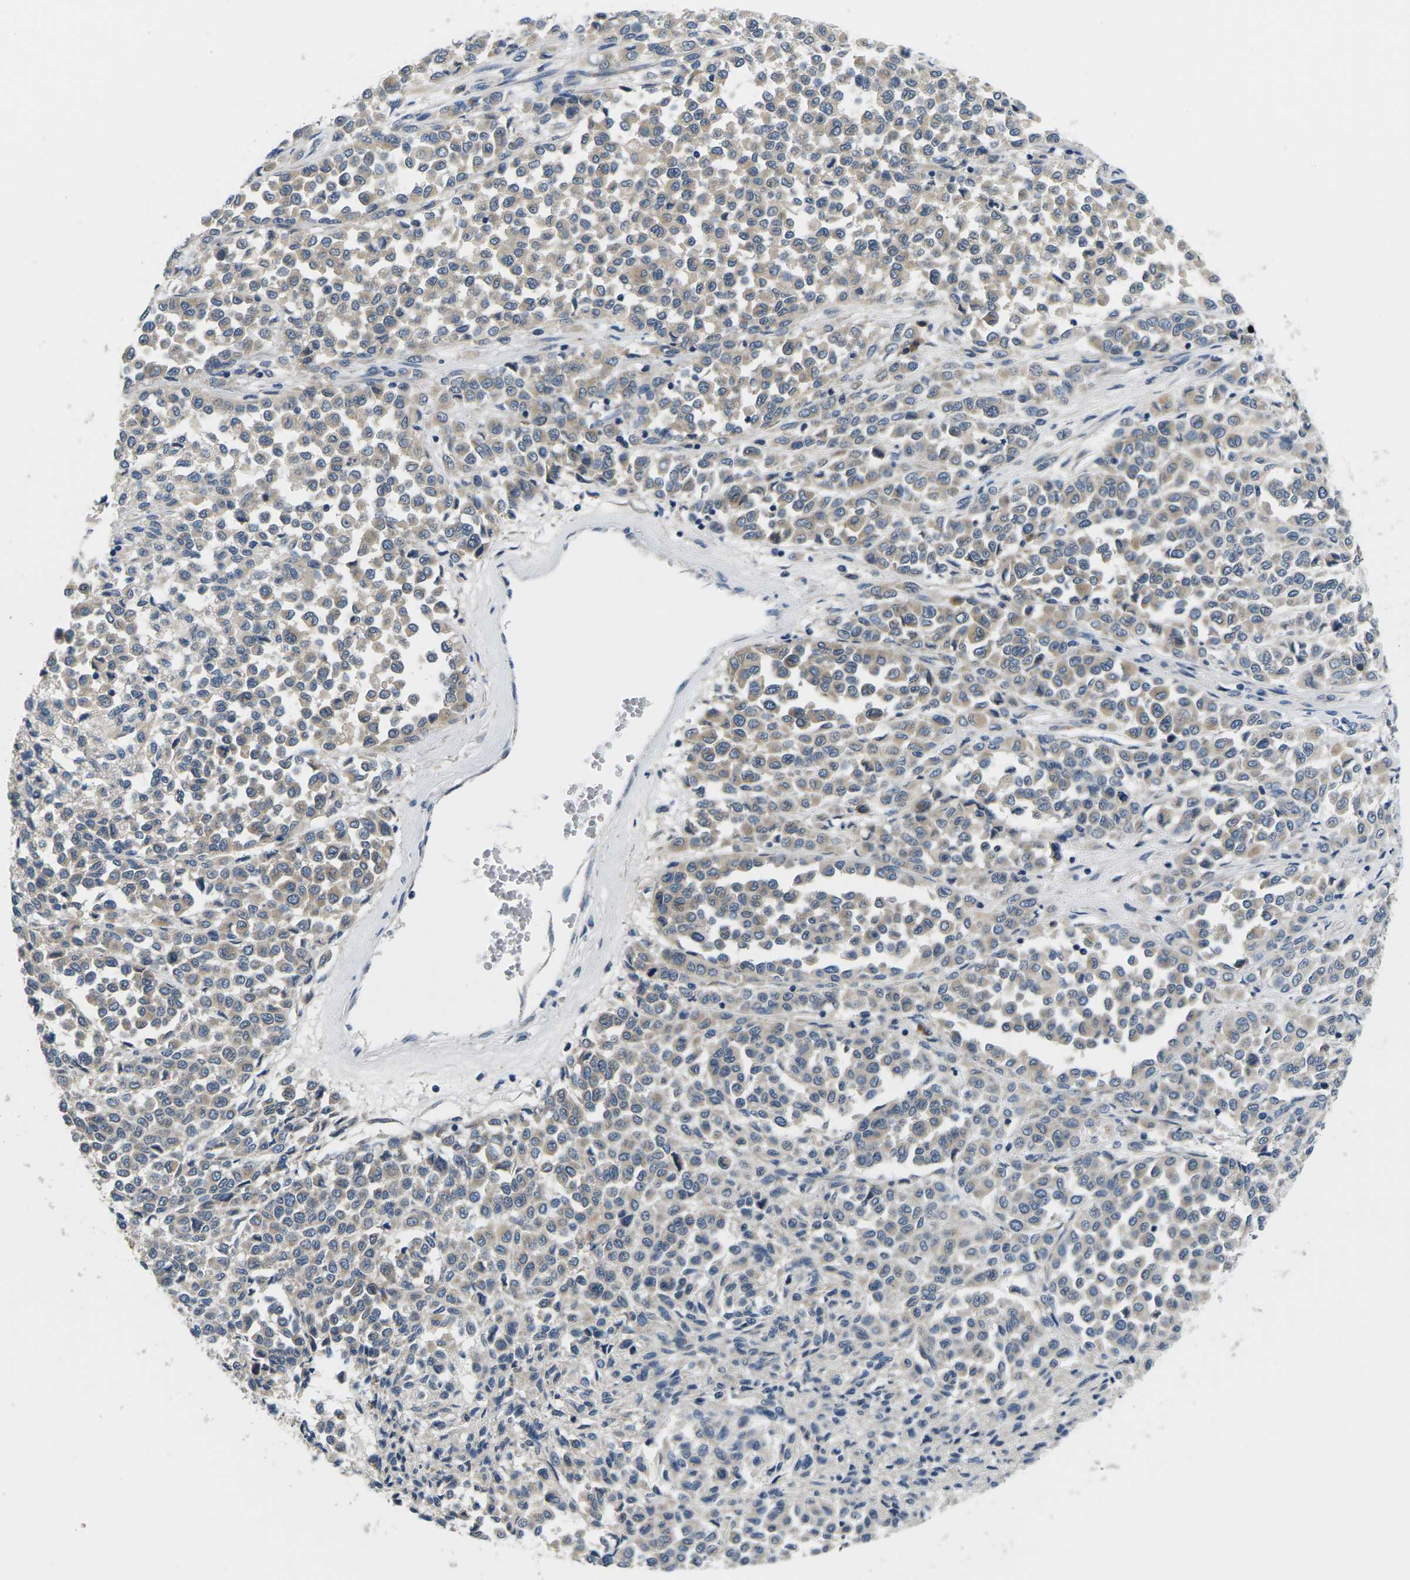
{"staining": {"intensity": "weak", "quantity": "25%-75%", "location": "cytoplasmic/membranous"}, "tissue": "melanoma", "cell_type": "Tumor cells", "image_type": "cancer", "snomed": [{"axis": "morphology", "description": "Malignant melanoma, Metastatic site"}, {"axis": "topography", "description": "Pancreas"}], "caption": "Immunohistochemistry (DAB (3,3'-diaminobenzidine)) staining of melanoma exhibits weak cytoplasmic/membranous protein positivity in approximately 25%-75% of tumor cells.", "gene": "ERGIC3", "patient": {"sex": "female", "age": 30}}